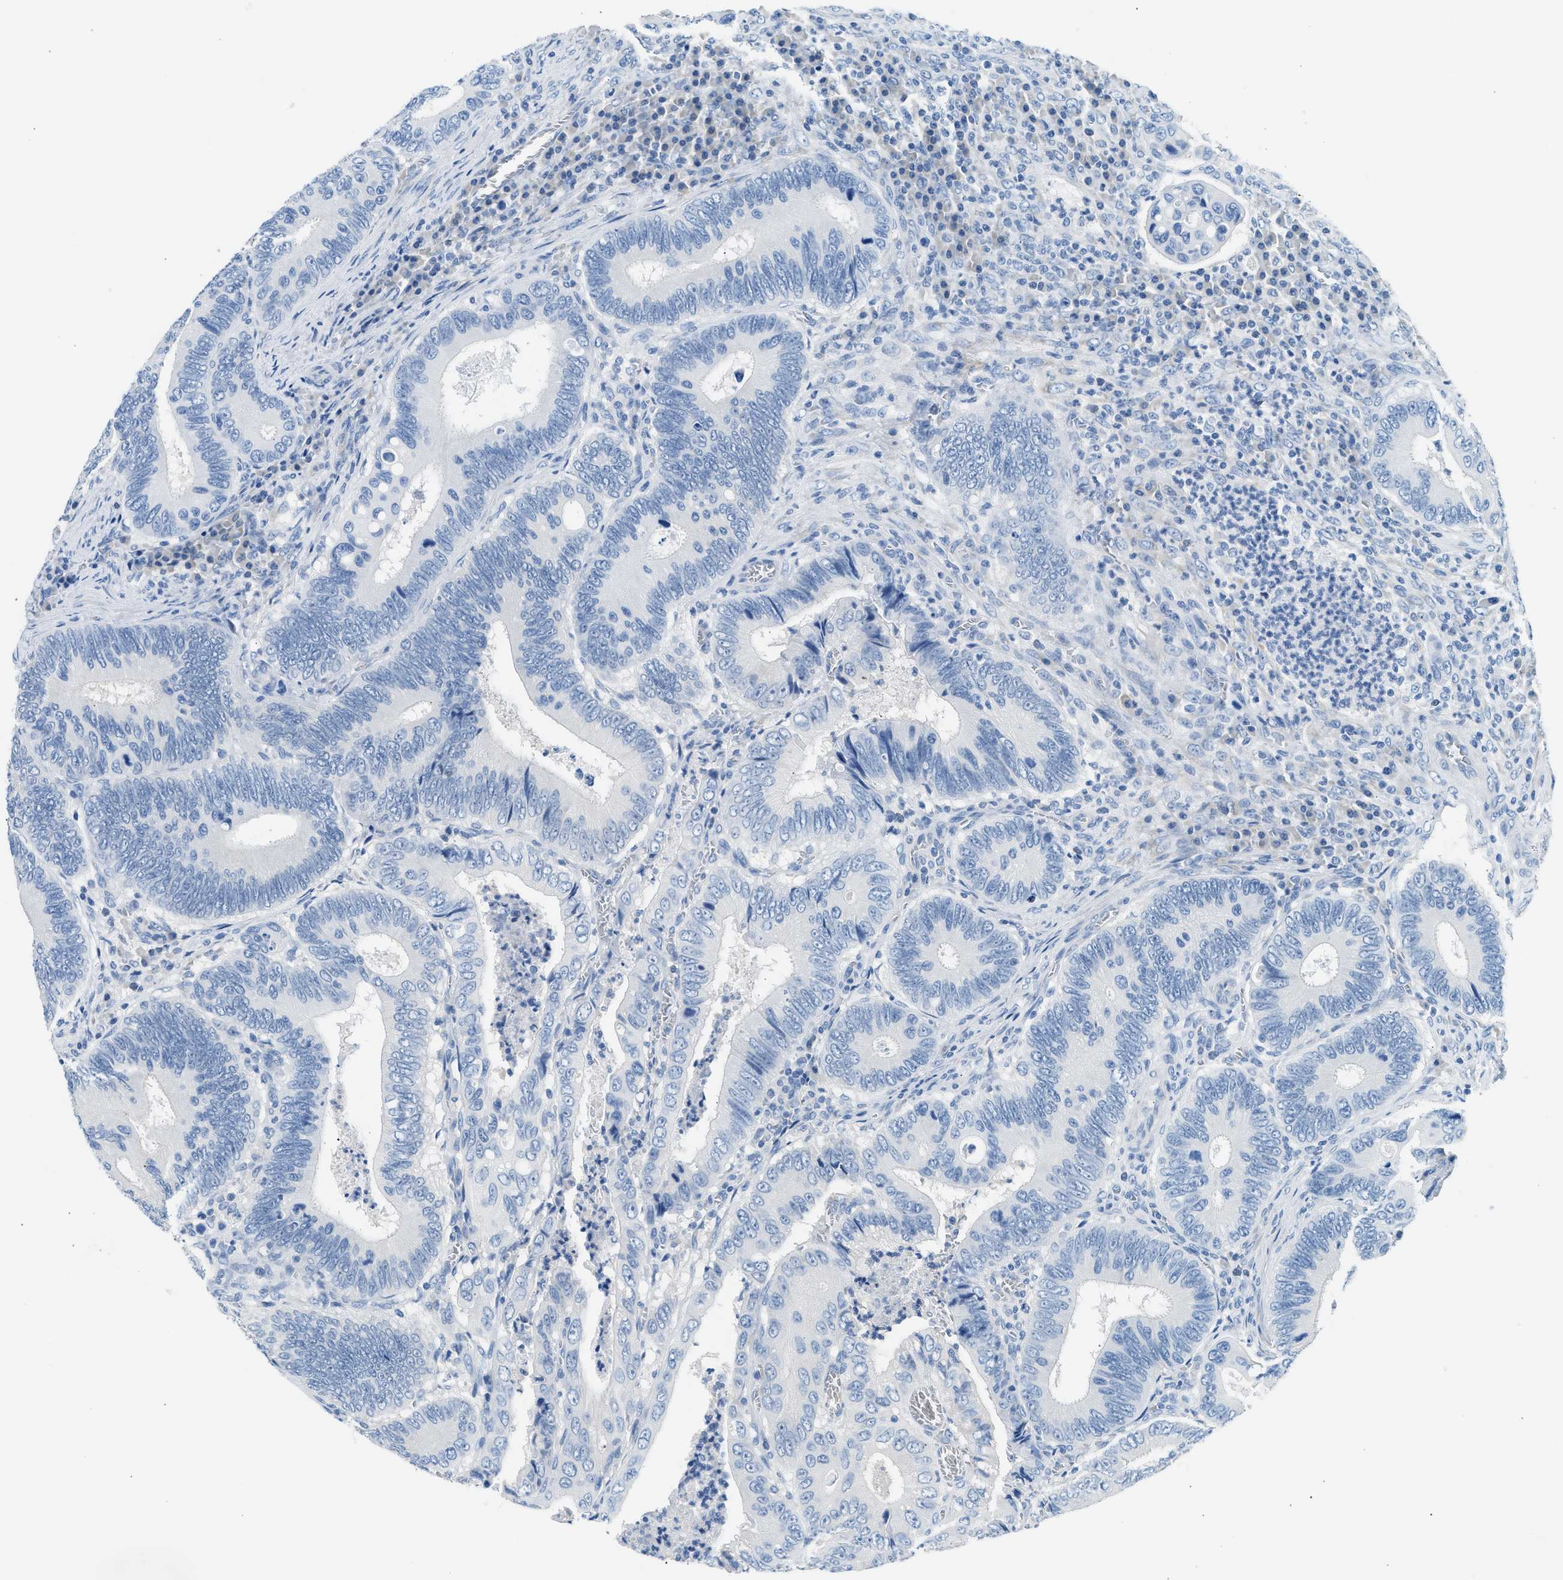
{"staining": {"intensity": "negative", "quantity": "none", "location": "none"}, "tissue": "colorectal cancer", "cell_type": "Tumor cells", "image_type": "cancer", "snomed": [{"axis": "morphology", "description": "Inflammation, NOS"}, {"axis": "morphology", "description": "Adenocarcinoma, NOS"}, {"axis": "topography", "description": "Colon"}], "caption": "Immunohistochemistry (IHC) photomicrograph of neoplastic tissue: human colorectal cancer (adenocarcinoma) stained with DAB (3,3'-diaminobenzidine) exhibits no significant protein expression in tumor cells. The staining was performed using DAB (3,3'-diaminobenzidine) to visualize the protein expression in brown, while the nuclei were stained in blue with hematoxylin (Magnification: 20x).", "gene": "CLDN18", "patient": {"sex": "male", "age": 72}}